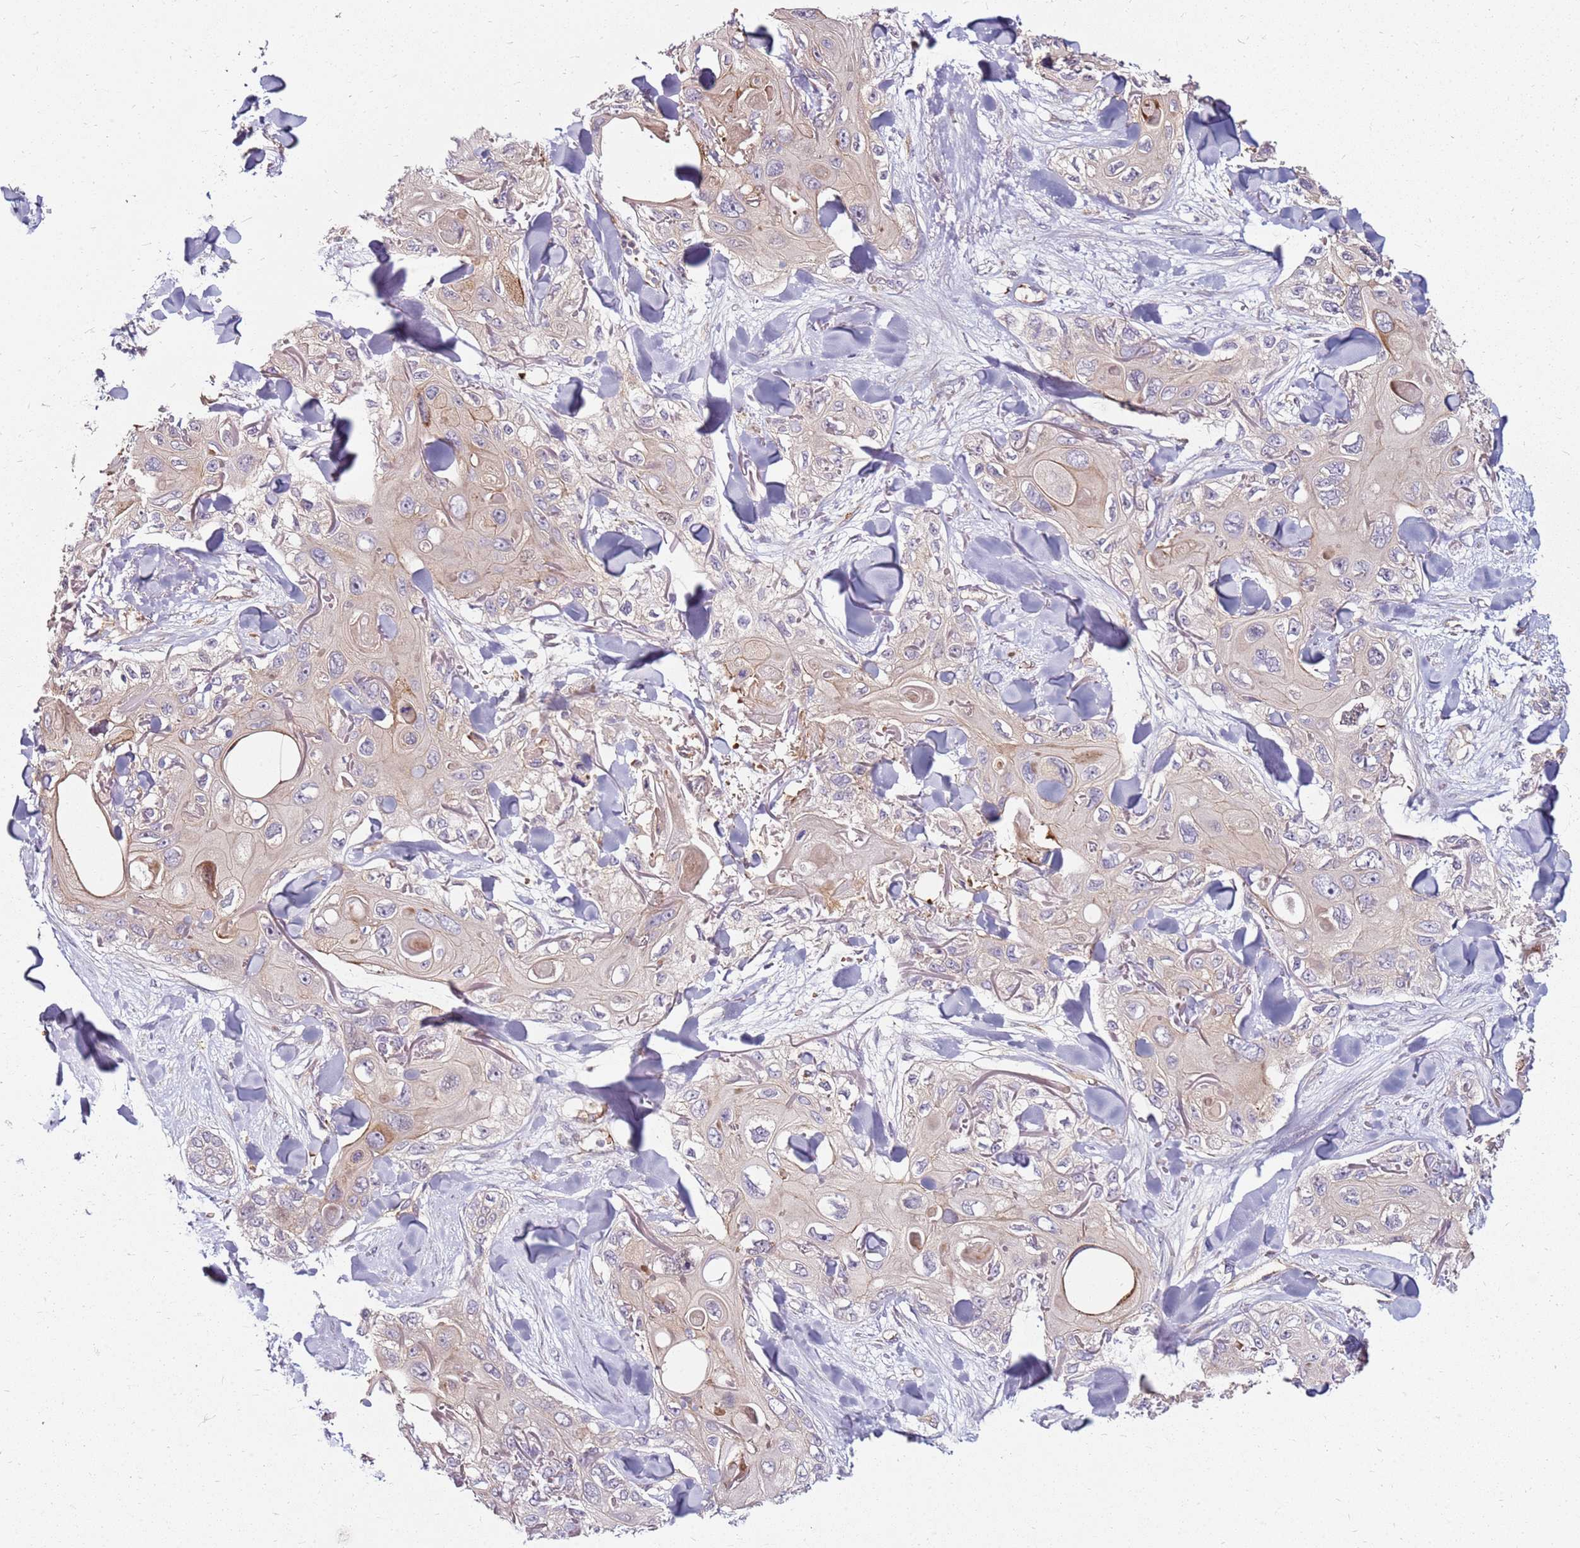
{"staining": {"intensity": "weak", "quantity": "25%-75%", "location": "cytoplasmic/membranous"}, "tissue": "skin cancer", "cell_type": "Tumor cells", "image_type": "cancer", "snomed": [{"axis": "morphology", "description": "Normal tissue, NOS"}, {"axis": "morphology", "description": "Squamous cell carcinoma, NOS"}, {"axis": "topography", "description": "Skin"}], "caption": "Tumor cells exhibit weak cytoplasmic/membranous positivity in about 25%-75% of cells in skin cancer. The protein is shown in brown color, while the nuclei are stained blue.", "gene": "RNF11", "patient": {"sex": "male", "age": 72}}